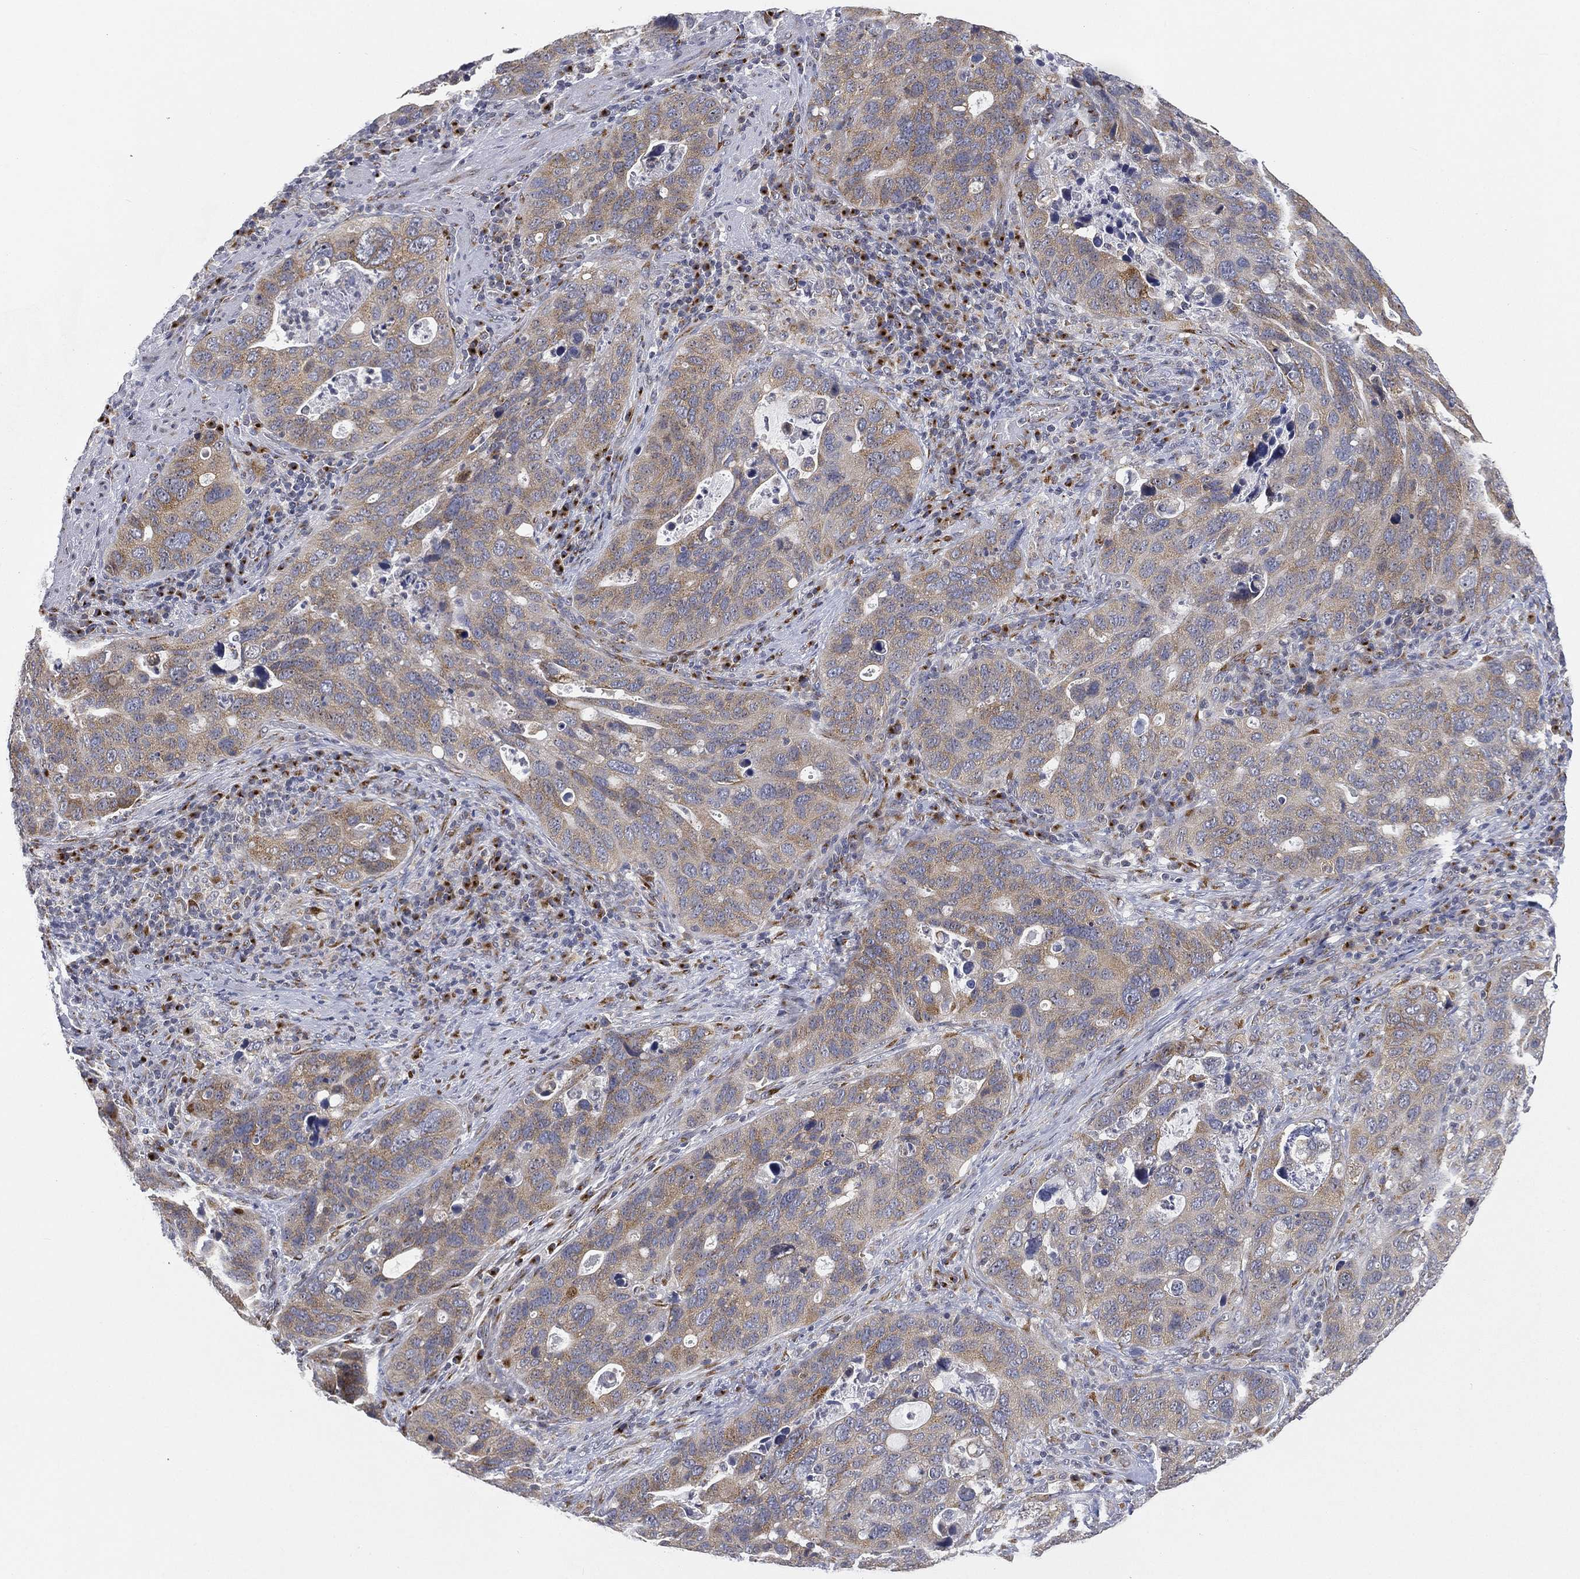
{"staining": {"intensity": "moderate", "quantity": "25%-75%", "location": "cytoplasmic/membranous"}, "tissue": "stomach cancer", "cell_type": "Tumor cells", "image_type": "cancer", "snomed": [{"axis": "morphology", "description": "Adenocarcinoma, NOS"}, {"axis": "topography", "description": "Stomach"}], "caption": "Immunohistochemical staining of human stomach cancer (adenocarcinoma) displays medium levels of moderate cytoplasmic/membranous expression in approximately 25%-75% of tumor cells.", "gene": "TICAM1", "patient": {"sex": "male", "age": 54}}